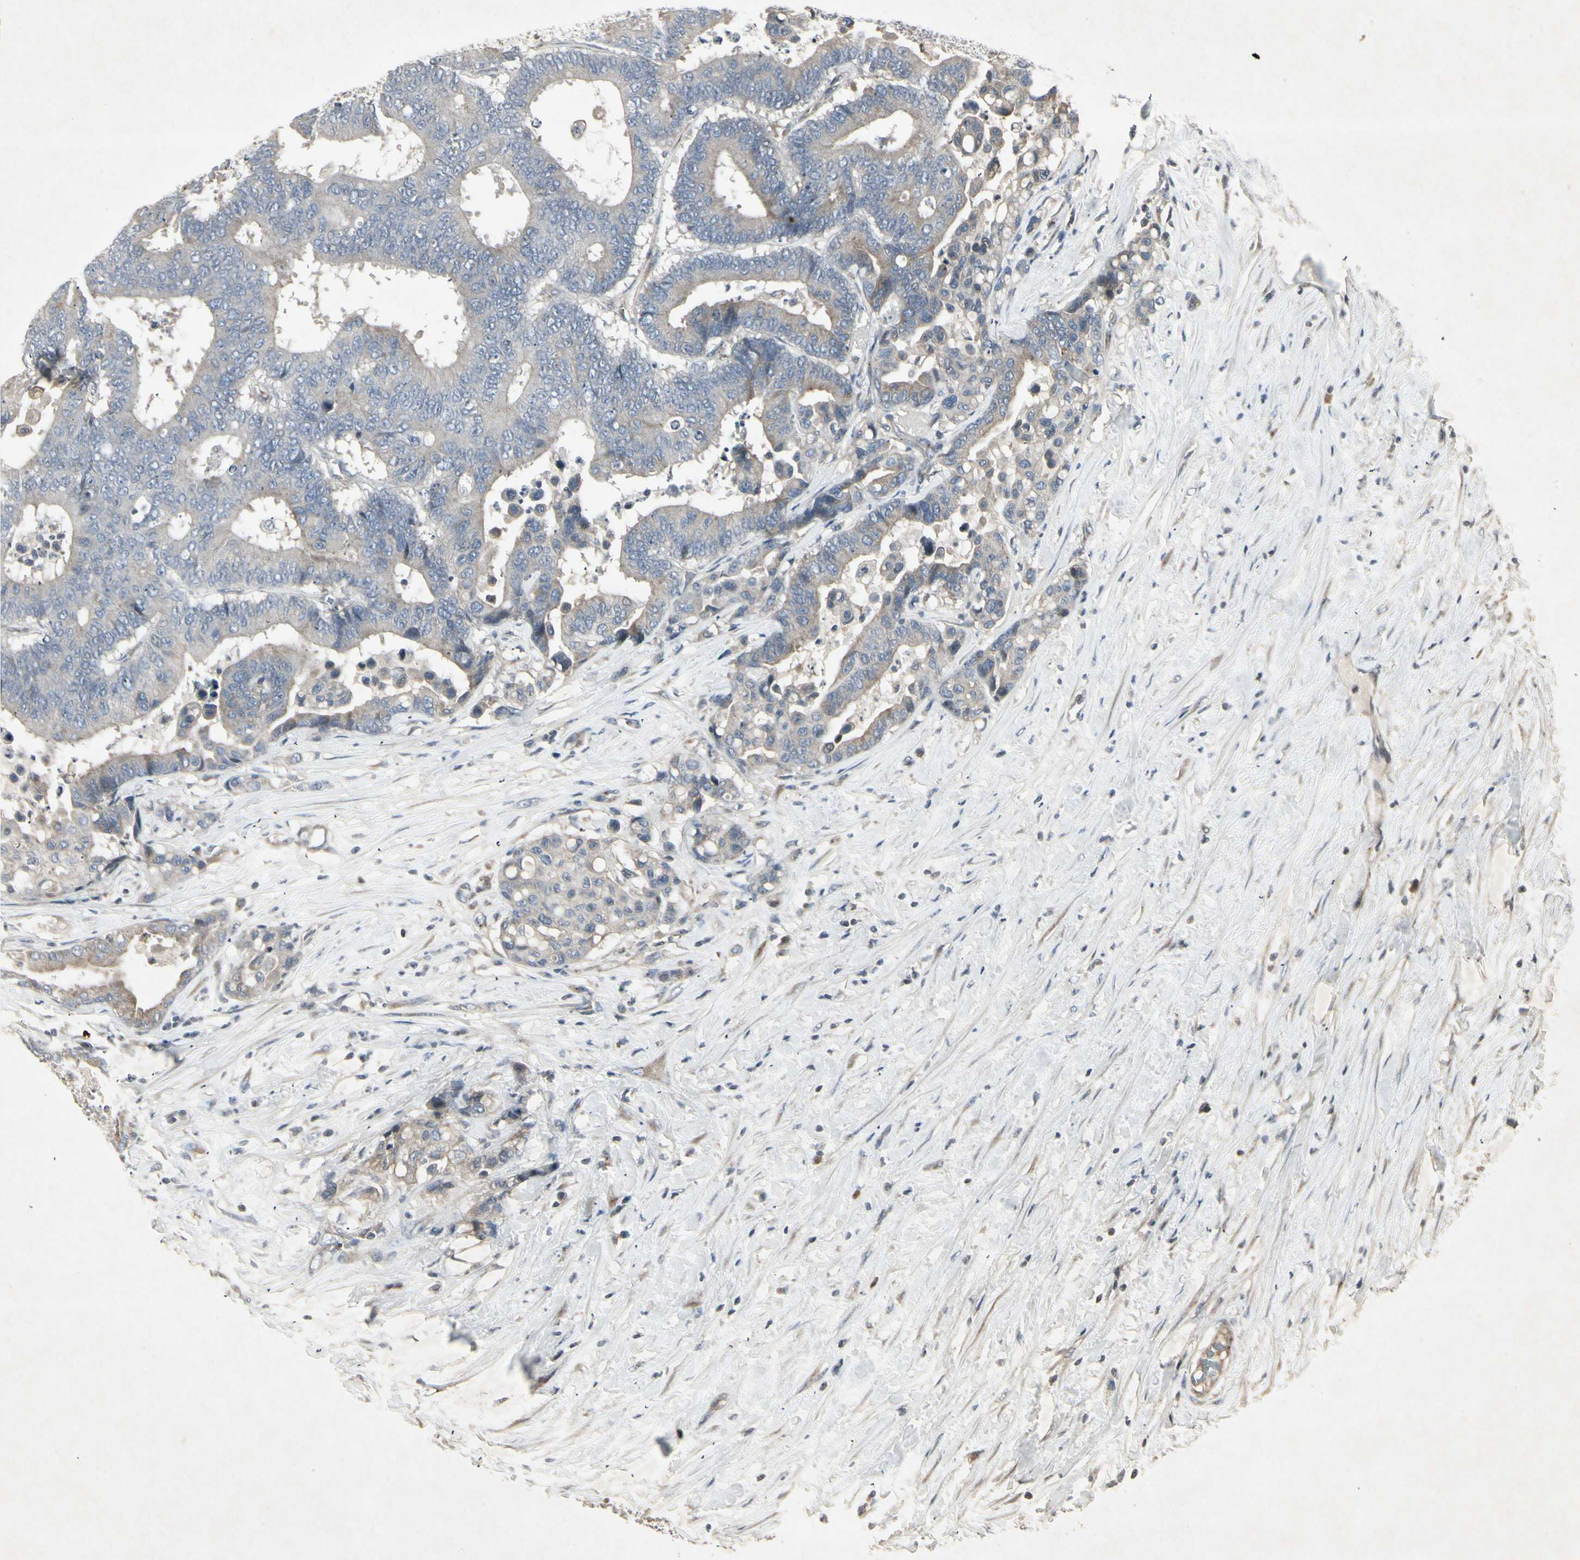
{"staining": {"intensity": "weak", "quantity": ">75%", "location": "cytoplasmic/membranous"}, "tissue": "colorectal cancer", "cell_type": "Tumor cells", "image_type": "cancer", "snomed": [{"axis": "morphology", "description": "Normal tissue, NOS"}, {"axis": "morphology", "description": "Adenocarcinoma, NOS"}, {"axis": "topography", "description": "Colon"}], "caption": "Weak cytoplasmic/membranous protein positivity is seen in about >75% of tumor cells in colorectal adenocarcinoma. Using DAB (3,3'-diaminobenzidine) (brown) and hematoxylin (blue) stains, captured at high magnification using brightfield microscopy.", "gene": "TEK", "patient": {"sex": "male", "age": 82}}